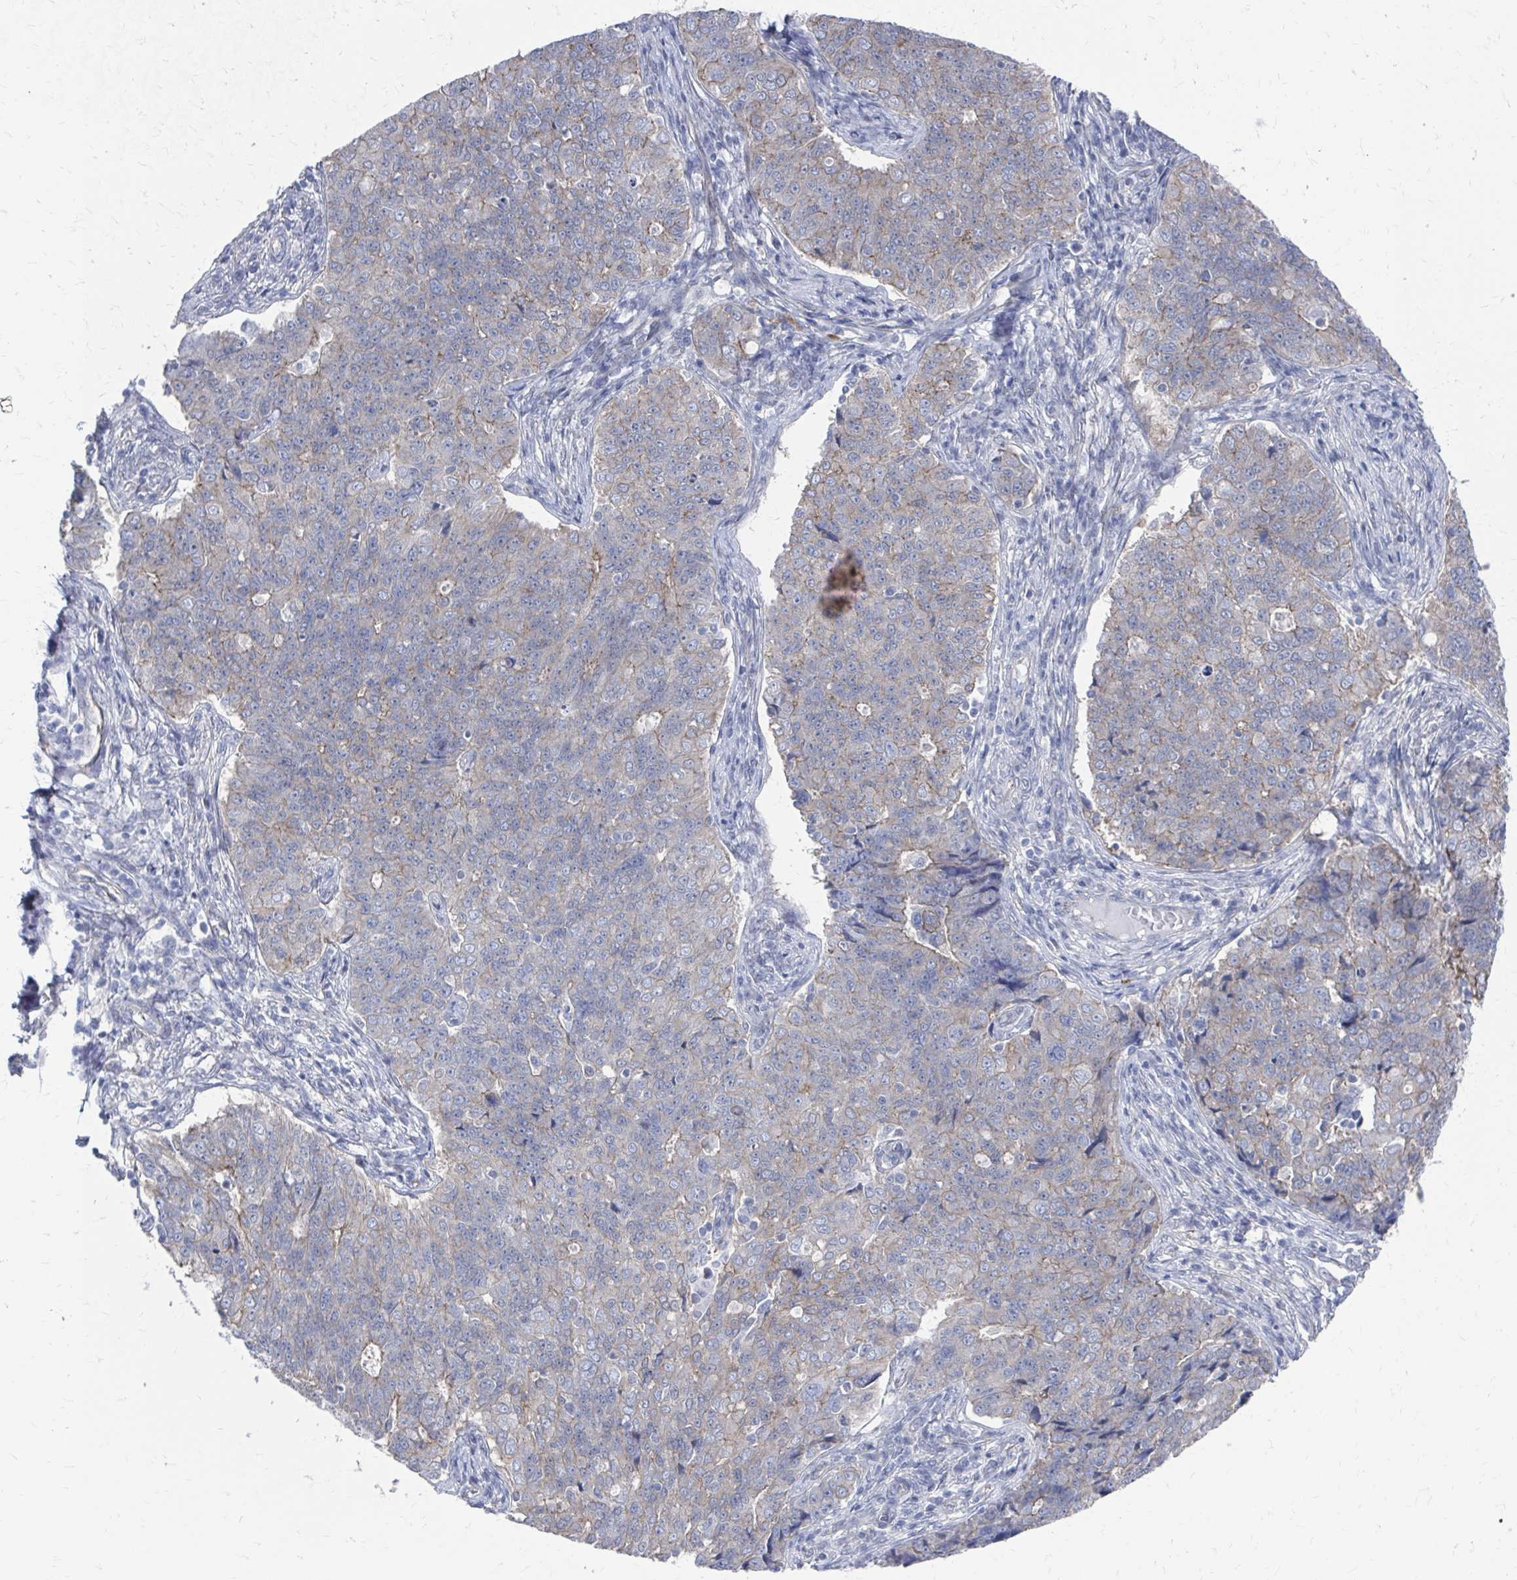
{"staining": {"intensity": "weak", "quantity": "<25%", "location": "cytoplasmic/membranous"}, "tissue": "endometrial cancer", "cell_type": "Tumor cells", "image_type": "cancer", "snomed": [{"axis": "morphology", "description": "Adenocarcinoma, NOS"}, {"axis": "topography", "description": "Endometrium"}], "caption": "Immunohistochemistry (IHC) of human adenocarcinoma (endometrial) exhibits no positivity in tumor cells.", "gene": "PLEKHG7", "patient": {"sex": "female", "age": 43}}